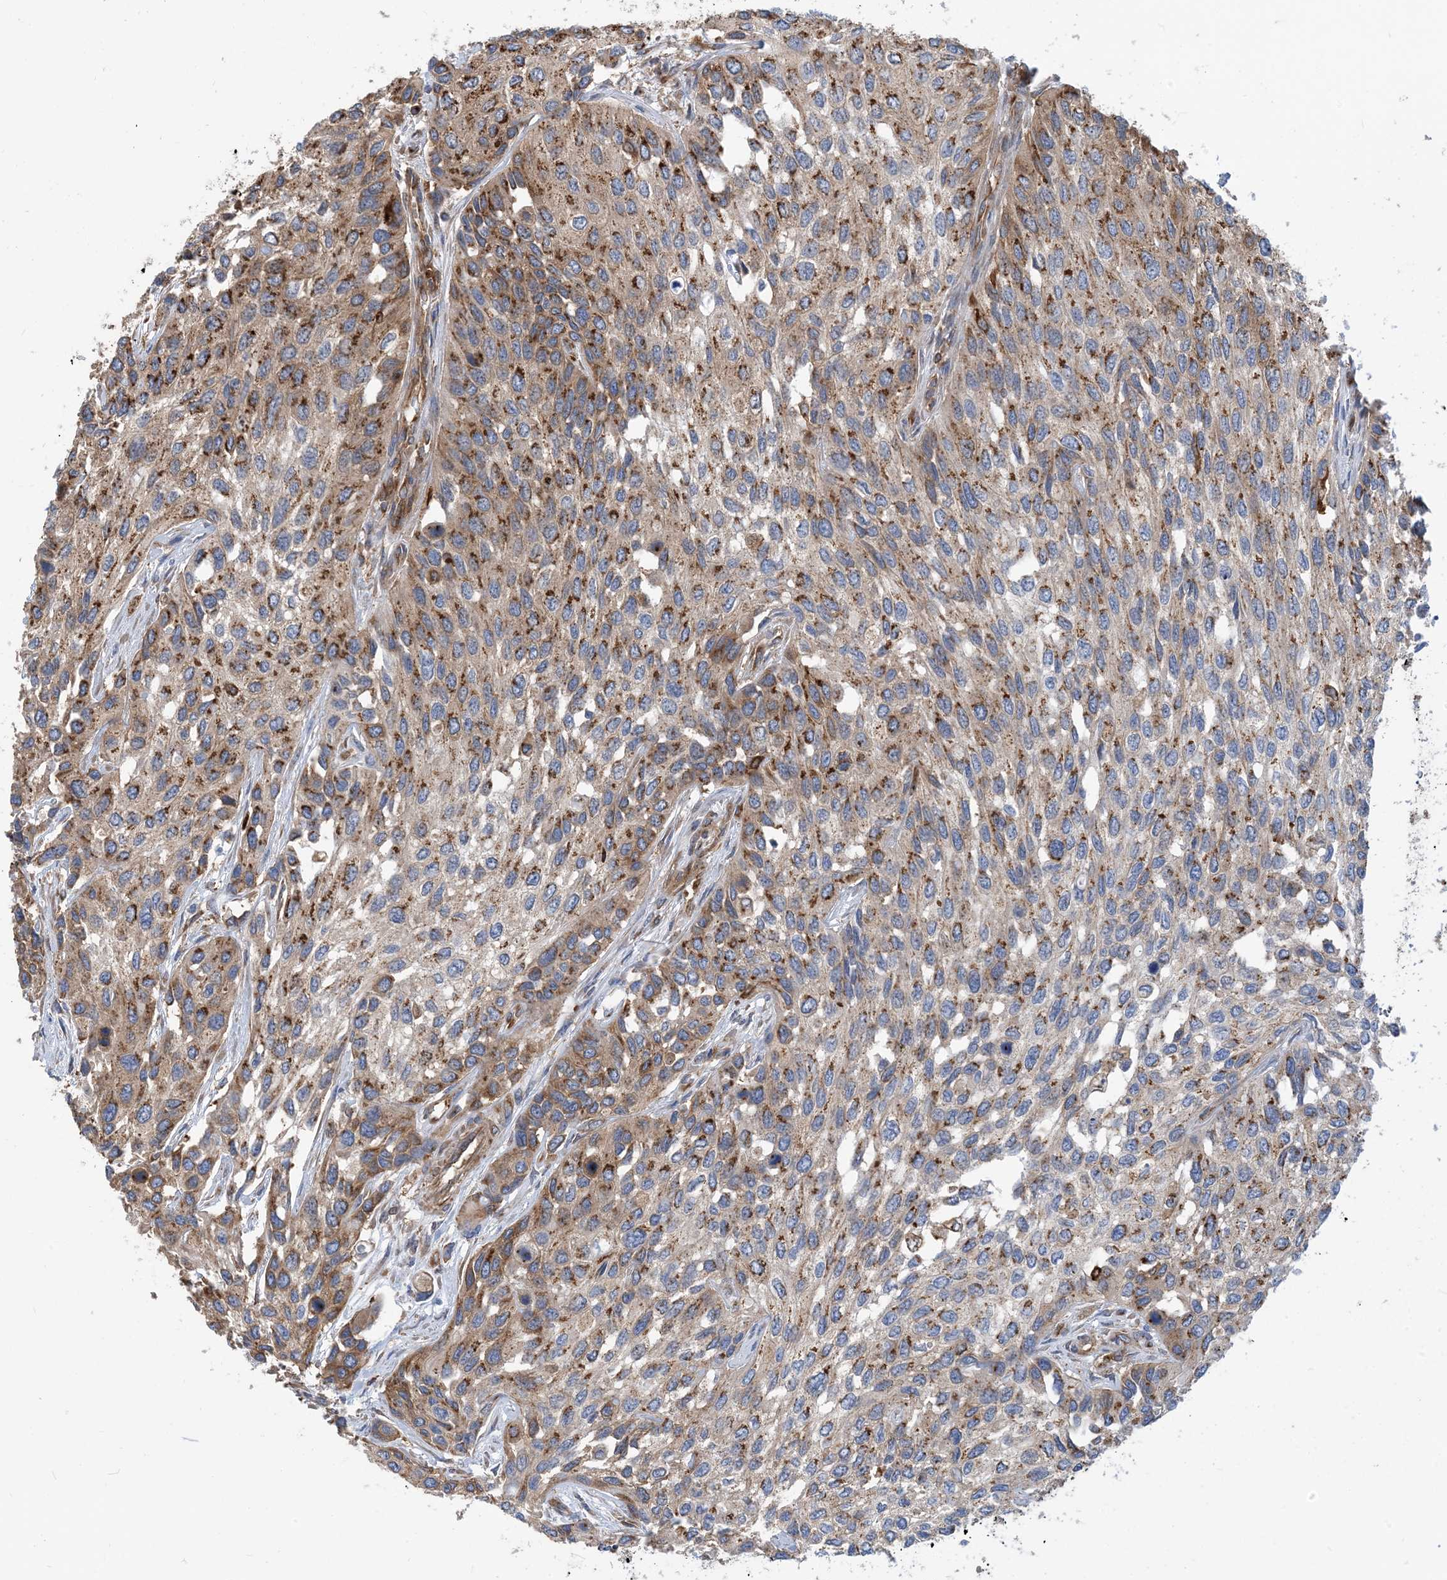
{"staining": {"intensity": "moderate", "quantity": "25%-75%", "location": "cytoplasmic/membranous"}, "tissue": "urothelial cancer", "cell_type": "Tumor cells", "image_type": "cancer", "snomed": [{"axis": "morphology", "description": "Normal tissue, NOS"}, {"axis": "morphology", "description": "Urothelial carcinoma, High grade"}, {"axis": "topography", "description": "Vascular tissue"}, {"axis": "topography", "description": "Urinary bladder"}], "caption": "Immunohistochemistry (IHC) histopathology image of neoplastic tissue: human high-grade urothelial carcinoma stained using immunohistochemistry (IHC) exhibits medium levels of moderate protein expression localized specifically in the cytoplasmic/membranous of tumor cells, appearing as a cytoplasmic/membranous brown color.", "gene": "DYNC1LI1", "patient": {"sex": "female", "age": 56}}